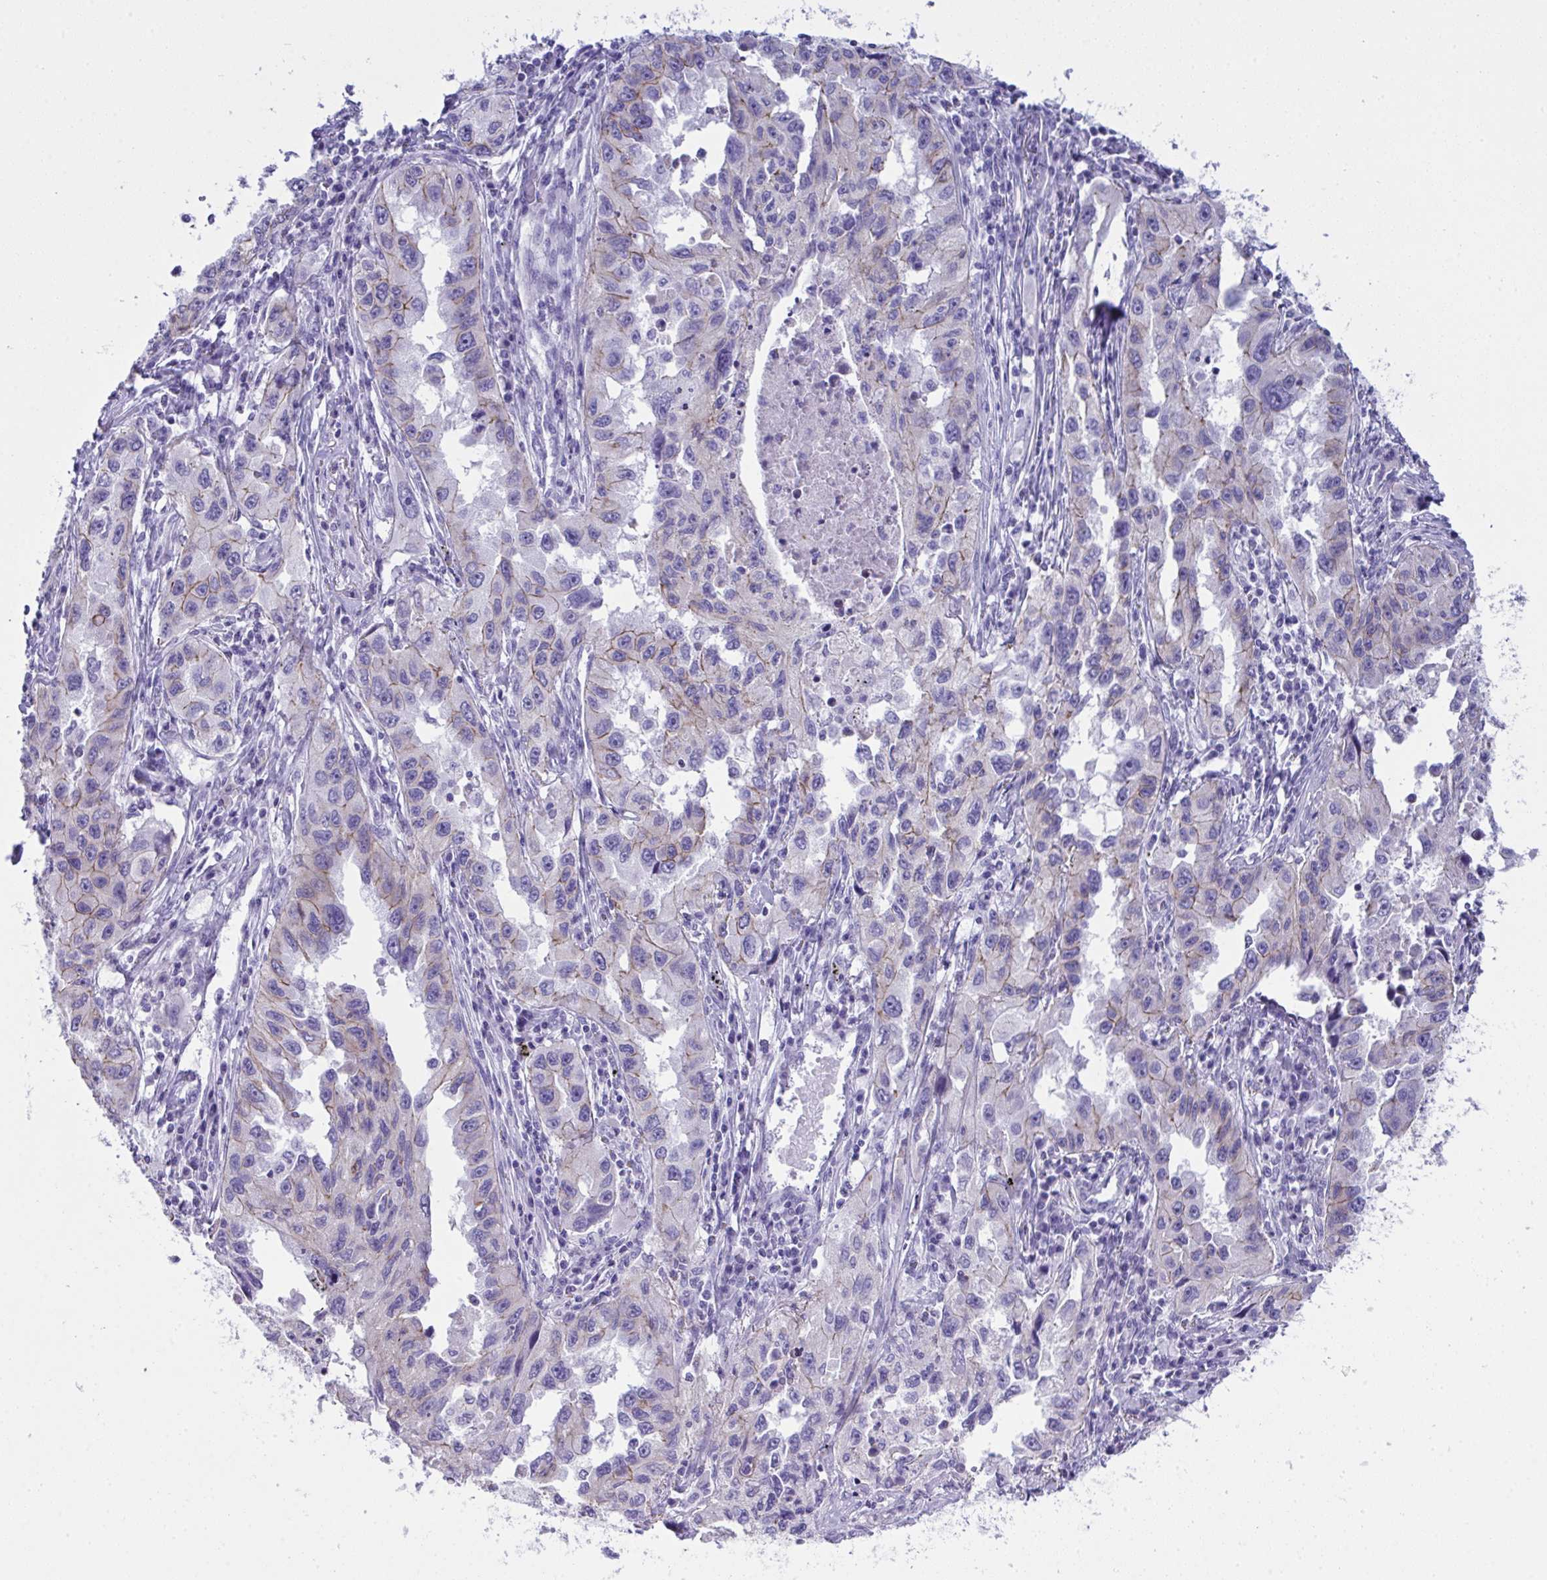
{"staining": {"intensity": "weak", "quantity": "<25%", "location": "cytoplasmic/membranous"}, "tissue": "lung cancer", "cell_type": "Tumor cells", "image_type": "cancer", "snomed": [{"axis": "morphology", "description": "Adenocarcinoma, NOS"}, {"axis": "topography", "description": "Lung"}], "caption": "This is an immunohistochemistry histopathology image of human lung adenocarcinoma. There is no positivity in tumor cells.", "gene": "GLB1L2", "patient": {"sex": "female", "age": 73}}